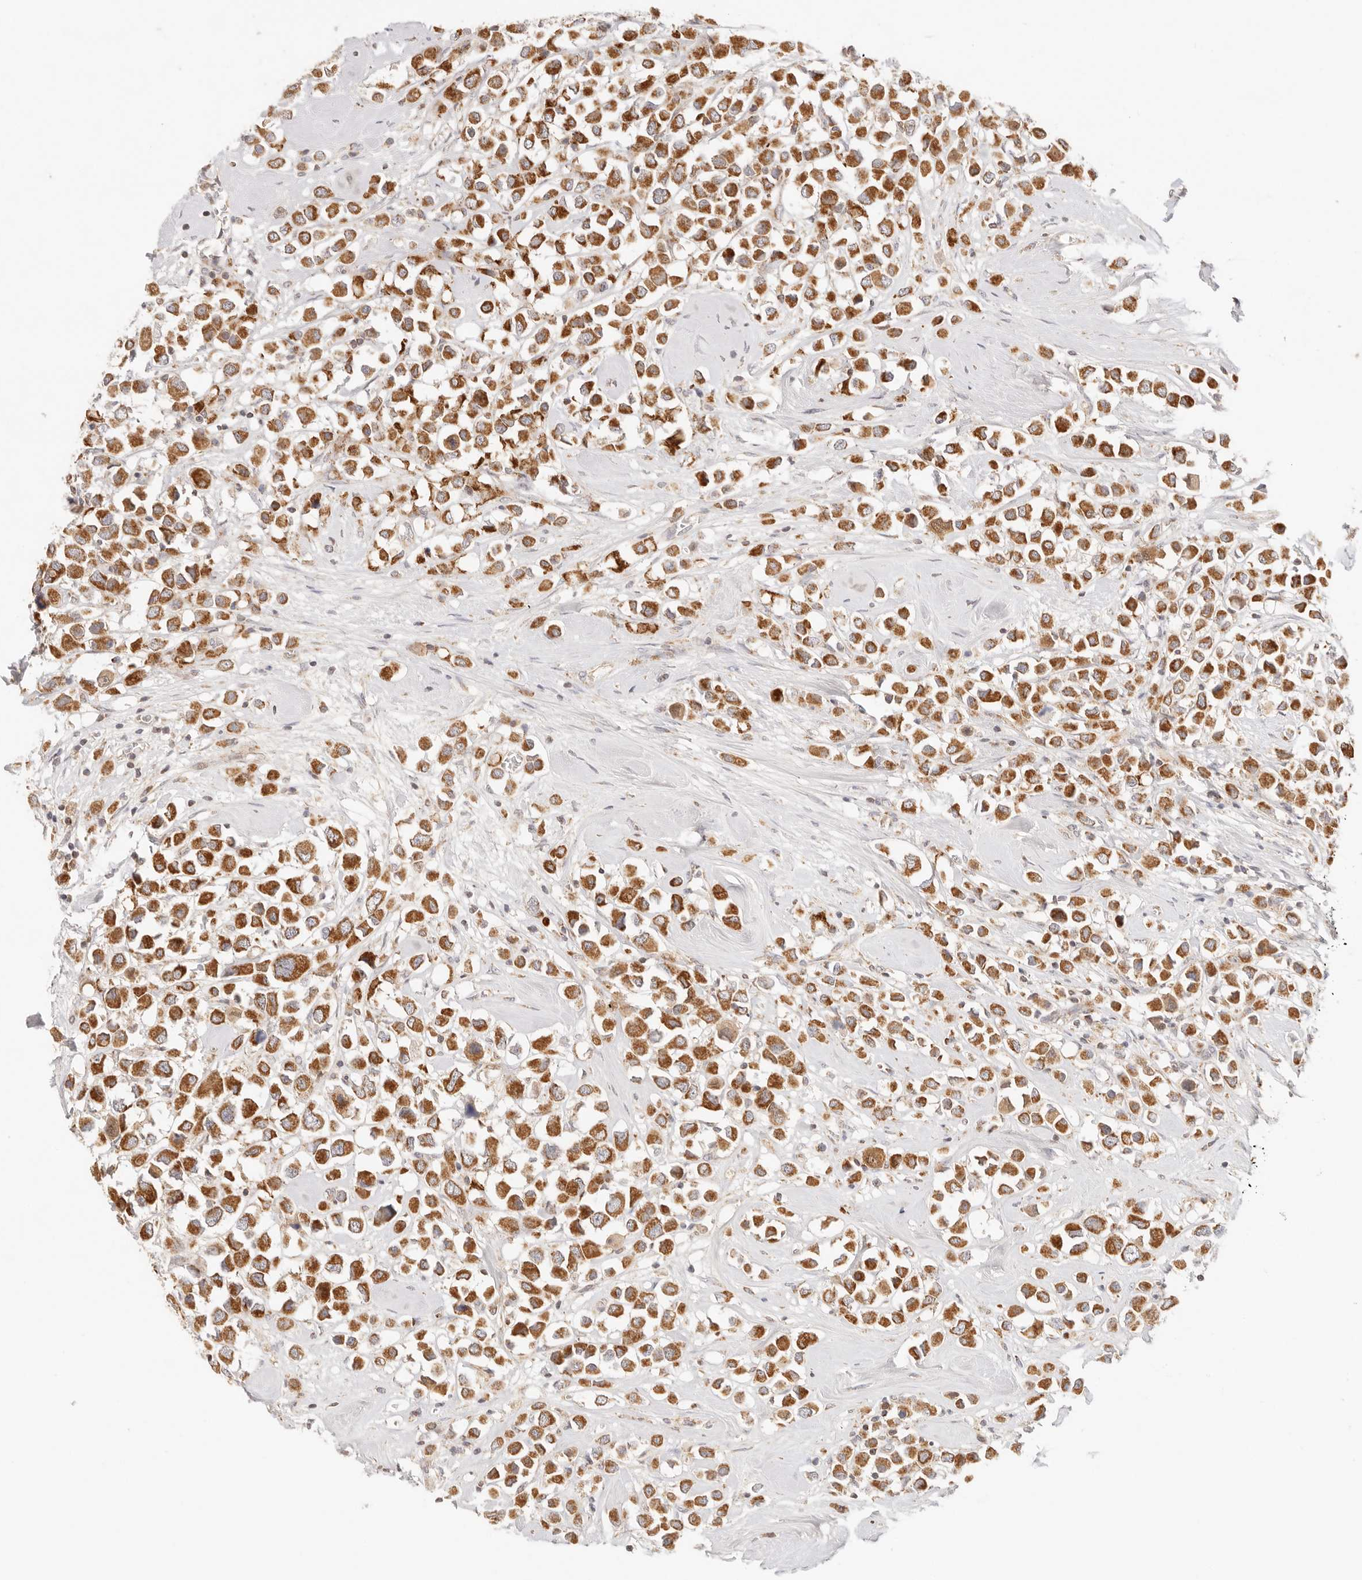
{"staining": {"intensity": "strong", "quantity": ">75%", "location": "cytoplasmic/membranous"}, "tissue": "breast cancer", "cell_type": "Tumor cells", "image_type": "cancer", "snomed": [{"axis": "morphology", "description": "Duct carcinoma"}, {"axis": "topography", "description": "Breast"}], "caption": "A high-resolution micrograph shows immunohistochemistry staining of breast cancer (invasive ductal carcinoma), which reveals strong cytoplasmic/membranous positivity in approximately >75% of tumor cells.", "gene": "COA6", "patient": {"sex": "female", "age": 61}}